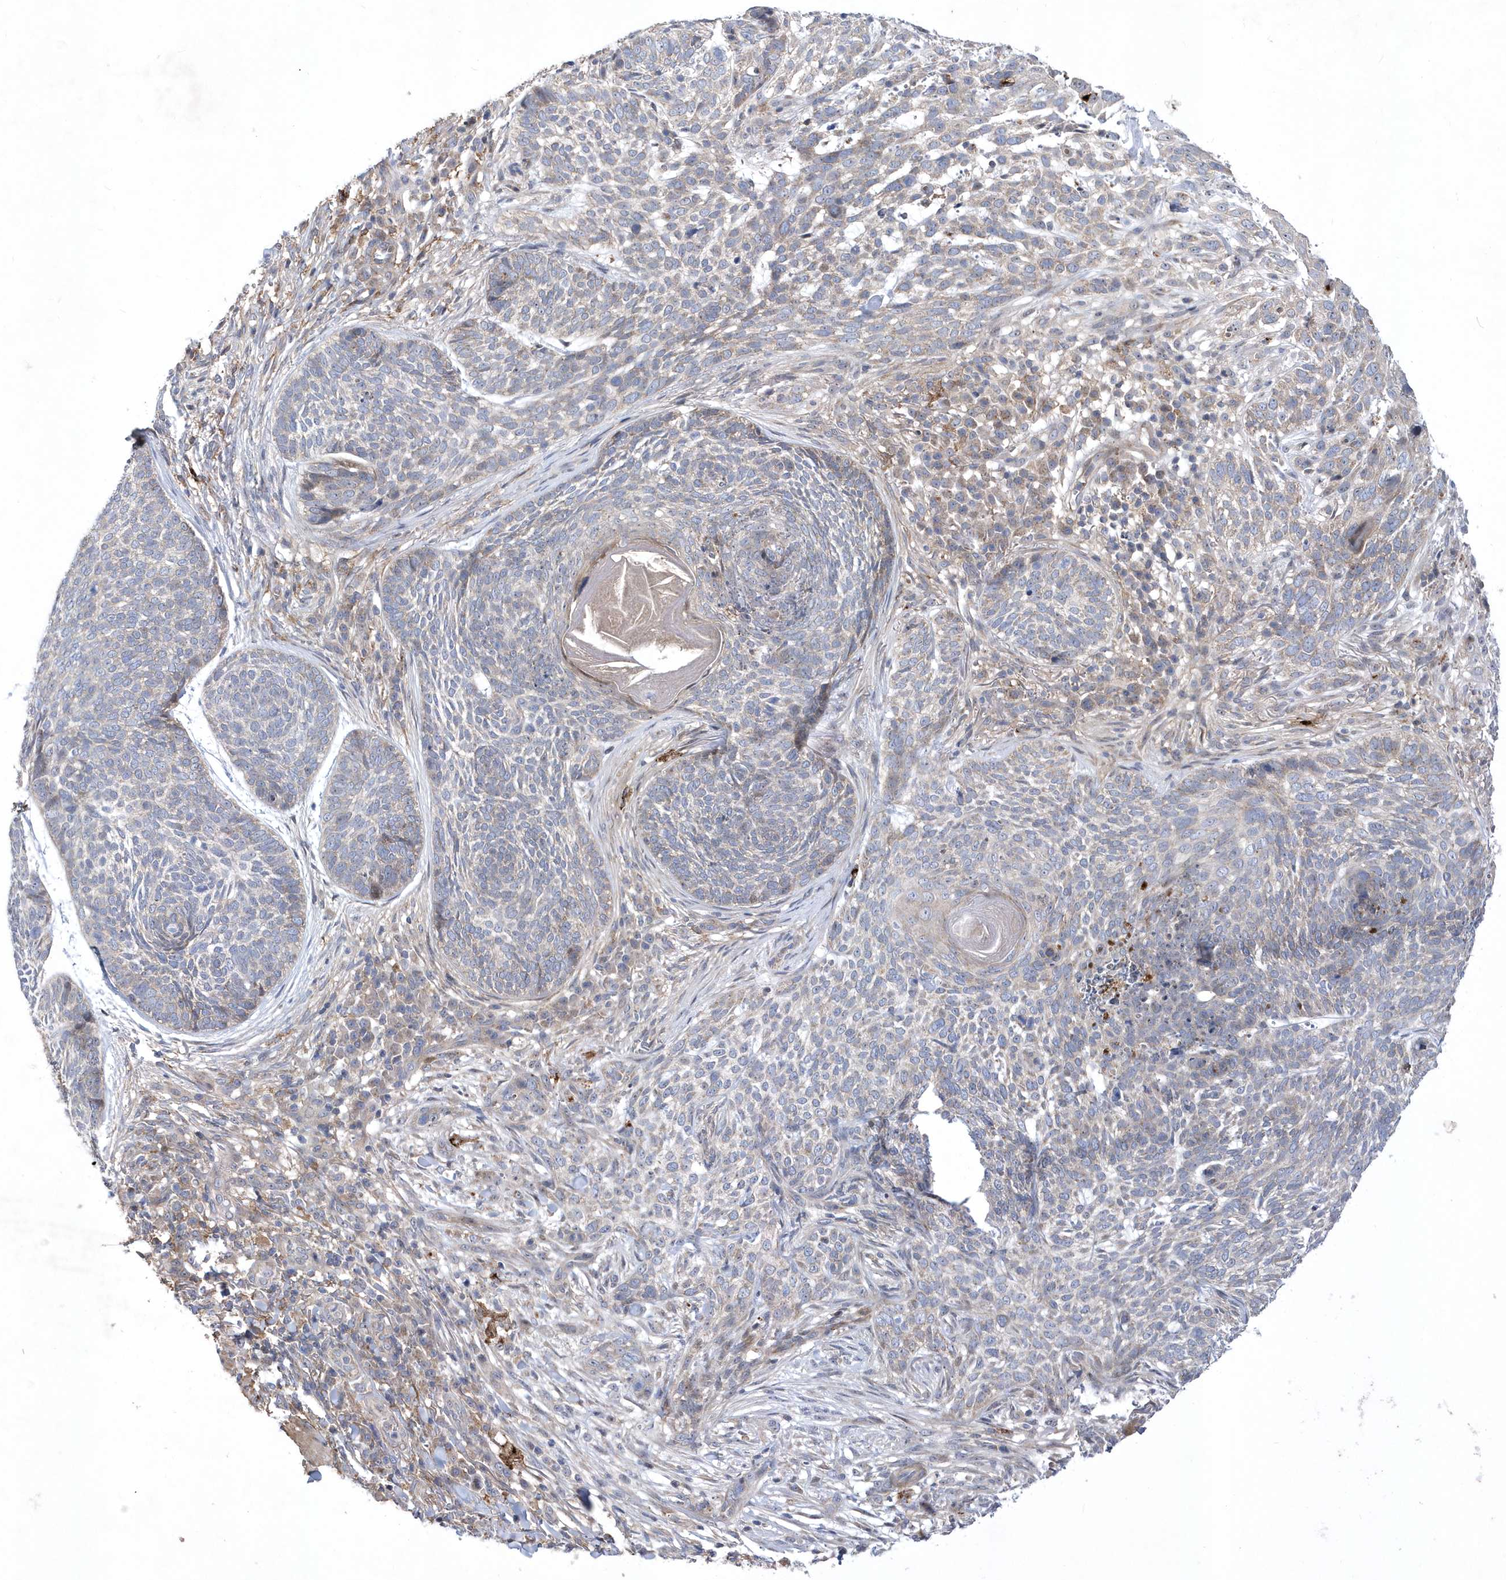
{"staining": {"intensity": "negative", "quantity": "none", "location": "none"}, "tissue": "skin cancer", "cell_type": "Tumor cells", "image_type": "cancer", "snomed": [{"axis": "morphology", "description": "Basal cell carcinoma"}, {"axis": "topography", "description": "Skin"}], "caption": "Tumor cells are negative for protein expression in human basal cell carcinoma (skin).", "gene": "LONRF2", "patient": {"sex": "female", "age": 64}}